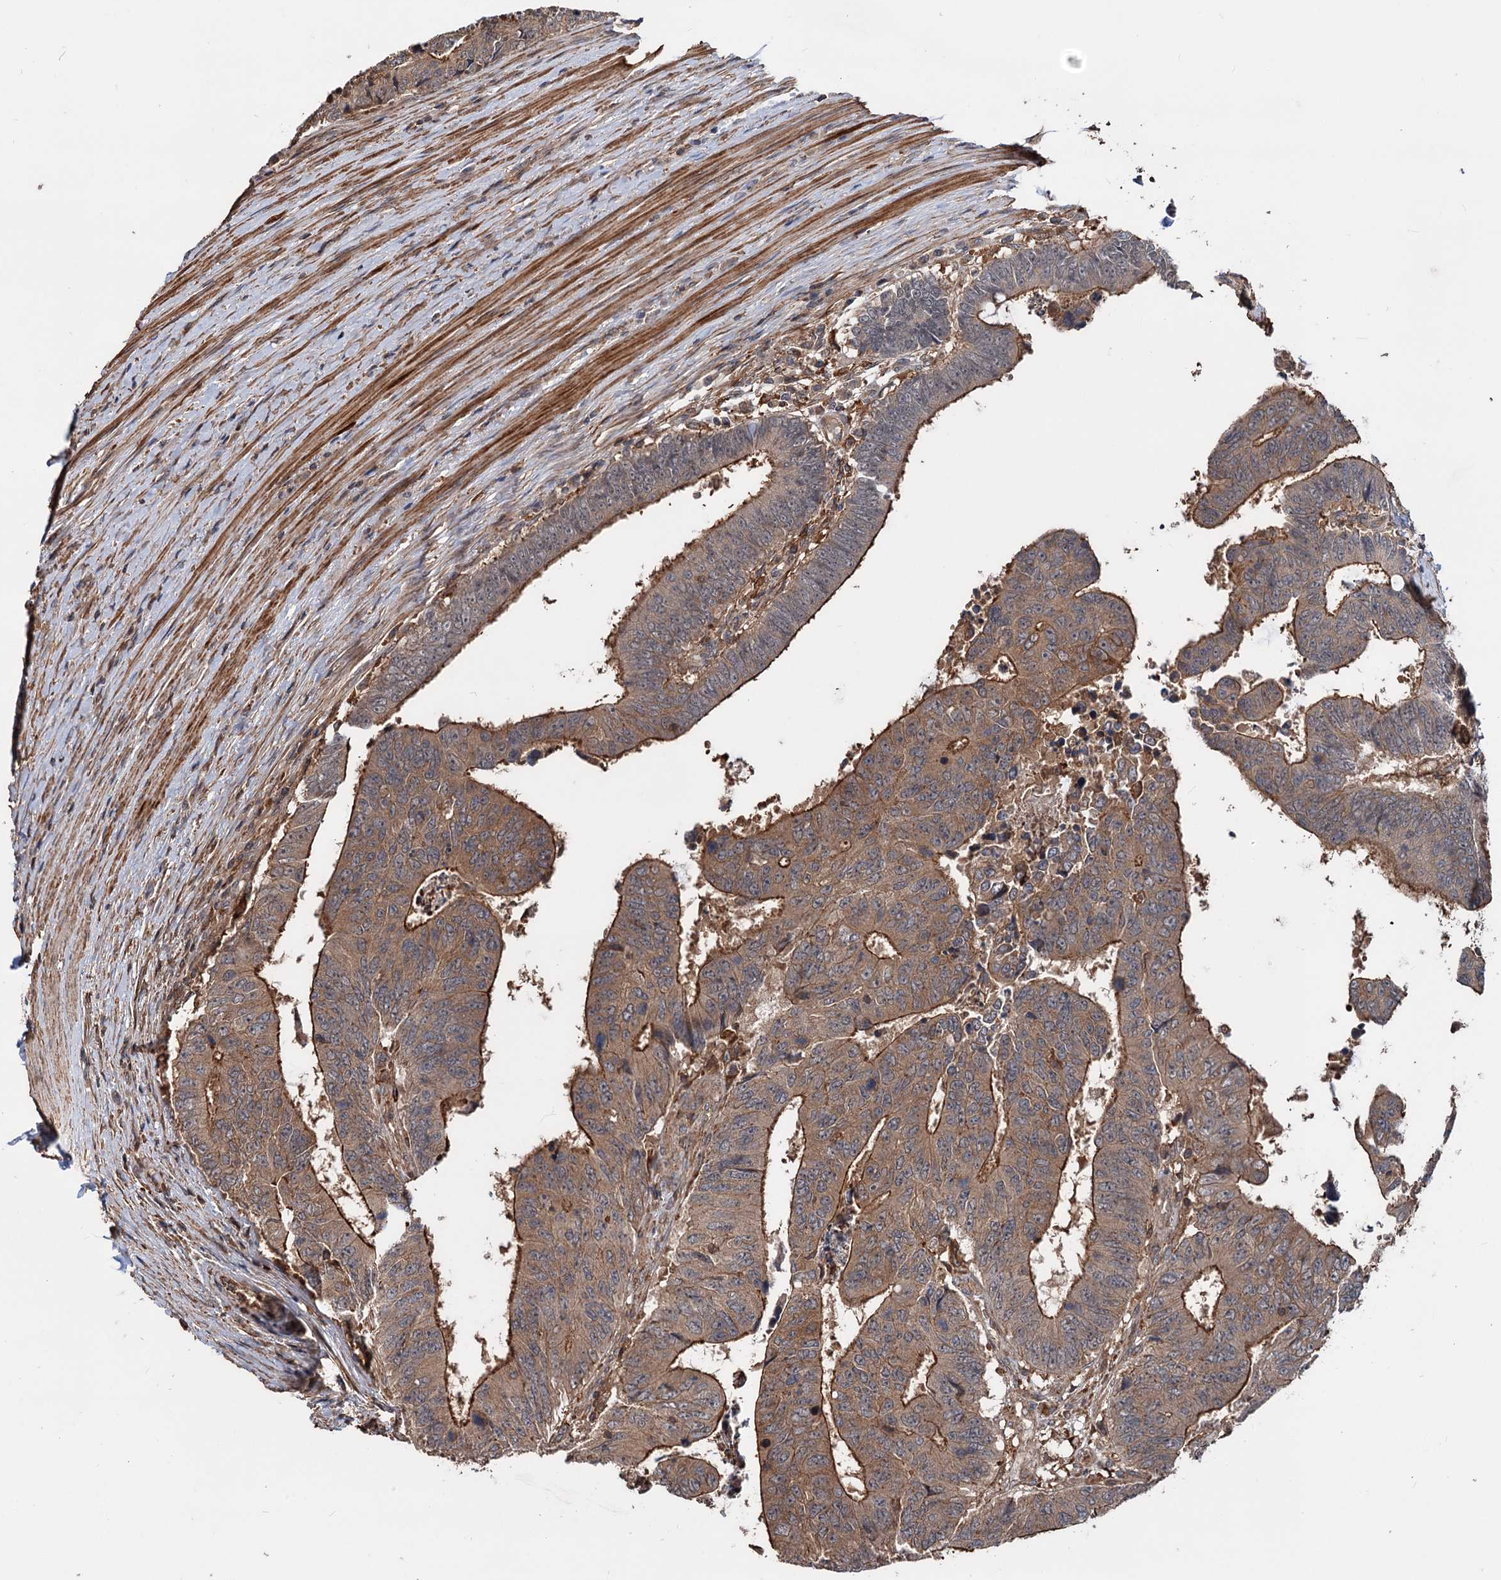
{"staining": {"intensity": "moderate", "quantity": ">75%", "location": "cytoplasmic/membranous"}, "tissue": "colorectal cancer", "cell_type": "Tumor cells", "image_type": "cancer", "snomed": [{"axis": "morphology", "description": "Adenocarcinoma, NOS"}, {"axis": "topography", "description": "Rectum"}], "caption": "Protein staining demonstrates moderate cytoplasmic/membranous positivity in about >75% of tumor cells in adenocarcinoma (colorectal).", "gene": "GRIP1", "patient": {"sex": "male", "age": 84}}